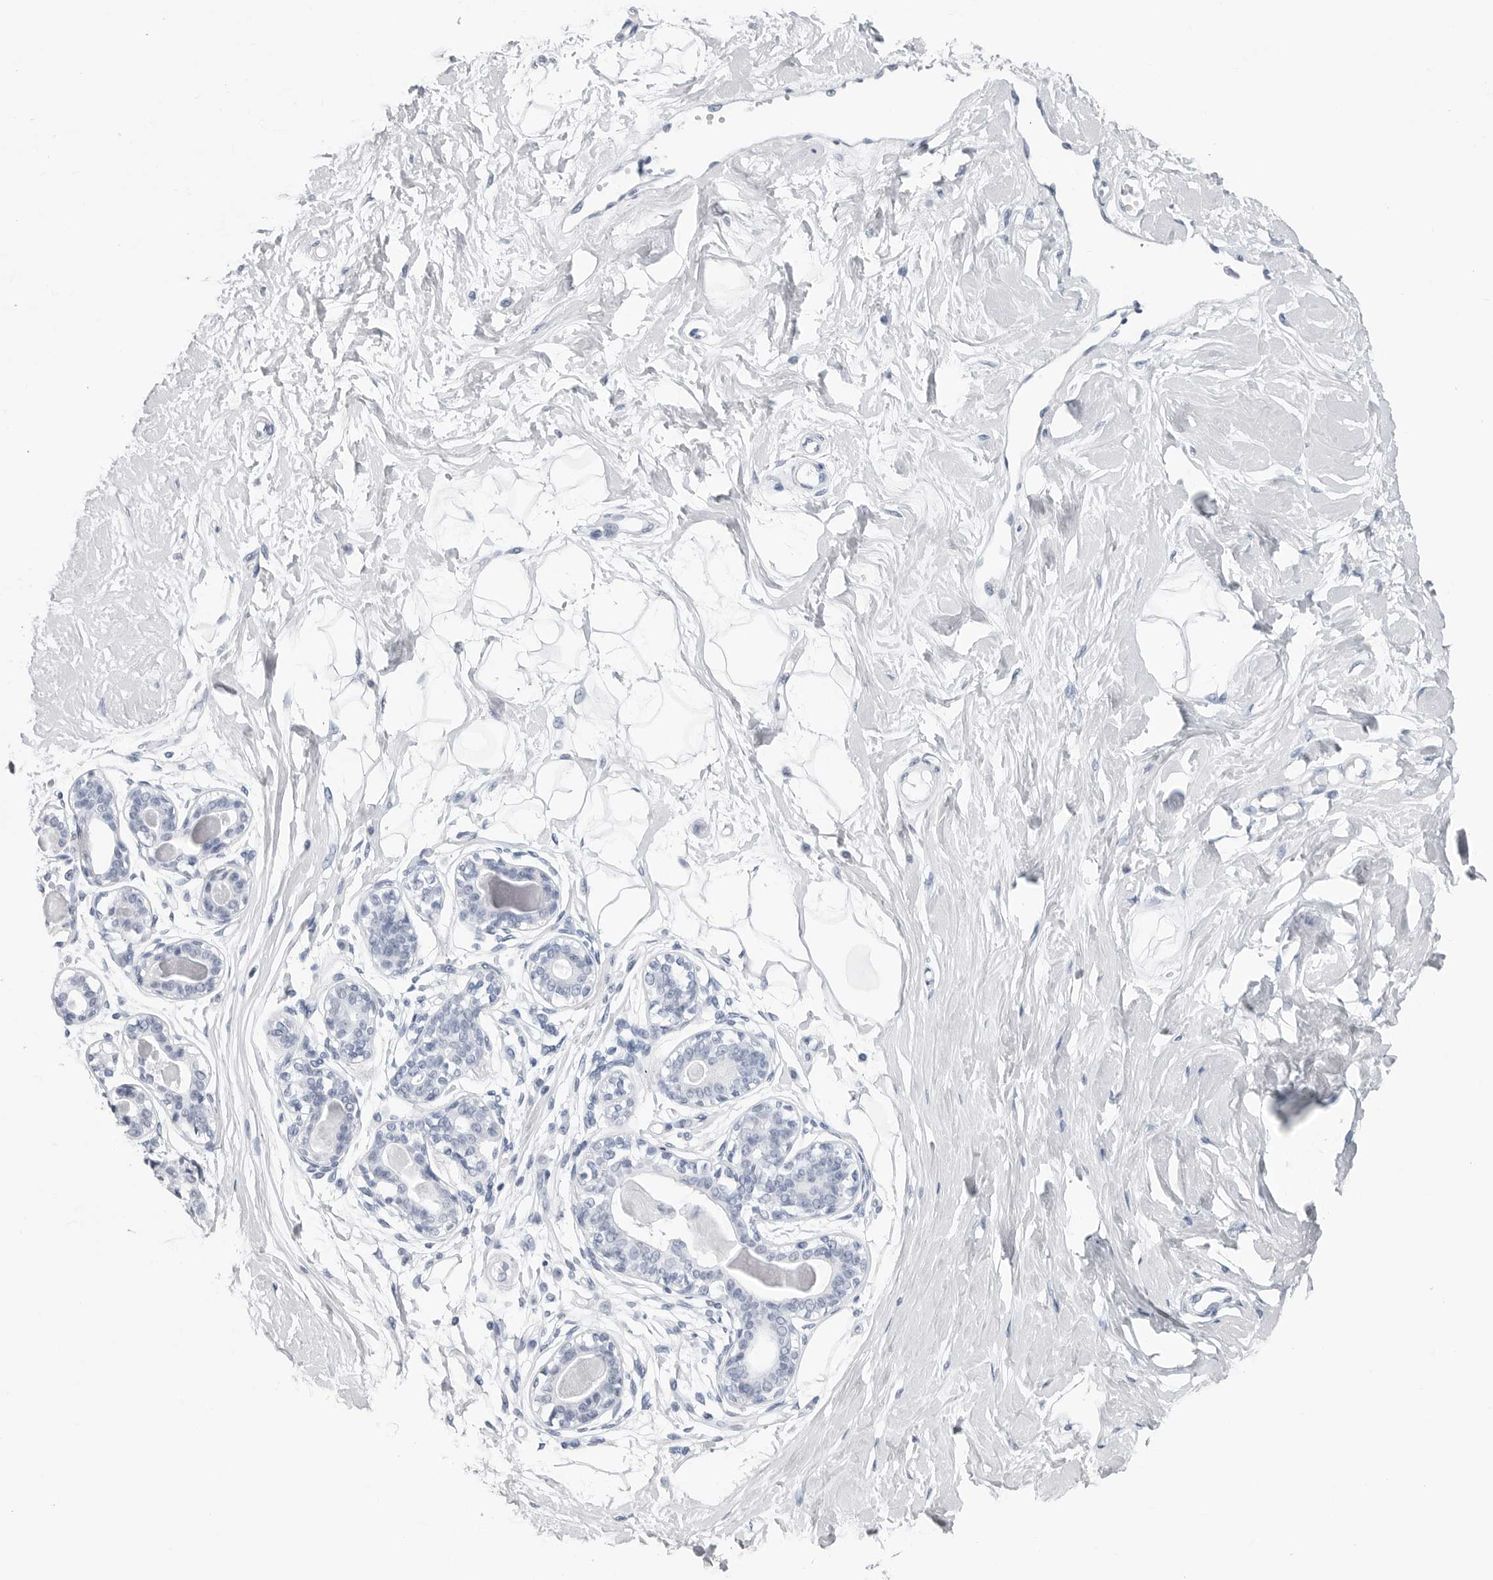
{"staining": {"intensity": "negative", "quantity": "none", "location": "none"}, "tissue": "breast", "cell_type": "Adipocytes", "image_type": "normal", "snomed": [{"axis": "morphology", "description": "Normal tissue, NOS"}, {"axis": "topography", "description": "Breast"}], "caption": "This is a image of immunohistochemistry (IHC) staining of unremarkable breast, which shows no staining in adipocytes. (DAB (3,3'-diaminobenzidine) immunohistochemistry (IHC), high magnification).", "gene": "CSH1", "patient": {"sex": "female", "age": 45}}